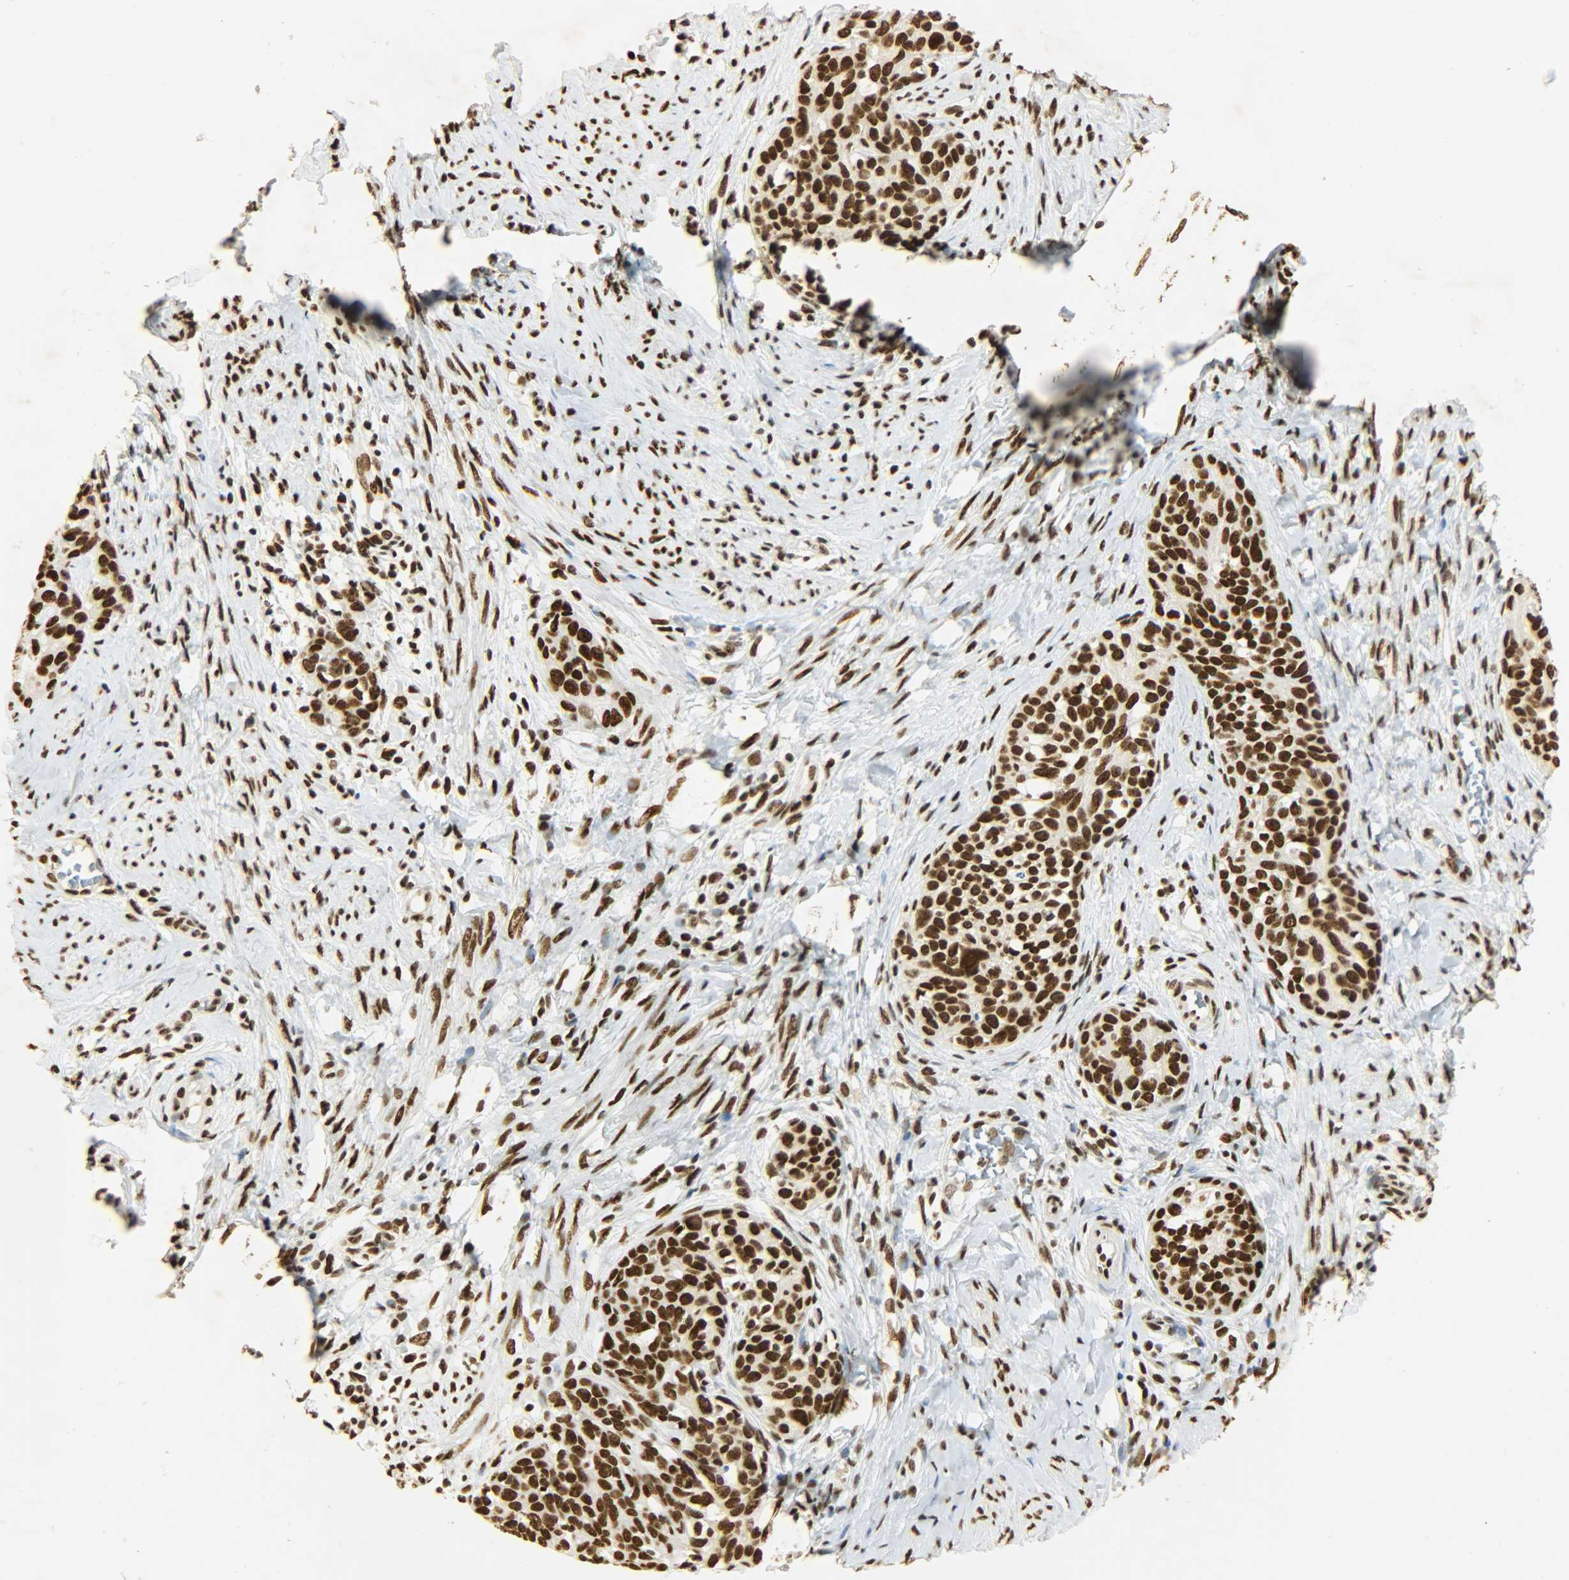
{"staining": {"intensity": "strong", "quantity": ">75%", "location": "nuclear"}, "tissue": "cervical cancer", "cell_type": "Tumor cells", "image_type": "cancer", "snomed": [{"axis": "morphology", "description": "Squamous cell carcinoma, NOS"}, {"axis": "morphology", "description": "Adenocarcinoma, NOS"}, {"axis": "topography", "description": "Cervix"}], "caption": "Immunohistochemical staining of squamous cell carcinoma (cervical) demonstrates high levels of strong nuclear protein expression in approximately >75% of tumor cells.", "gene": "KHDRBS1", "patient": {"sex": "female", "age": 52}}